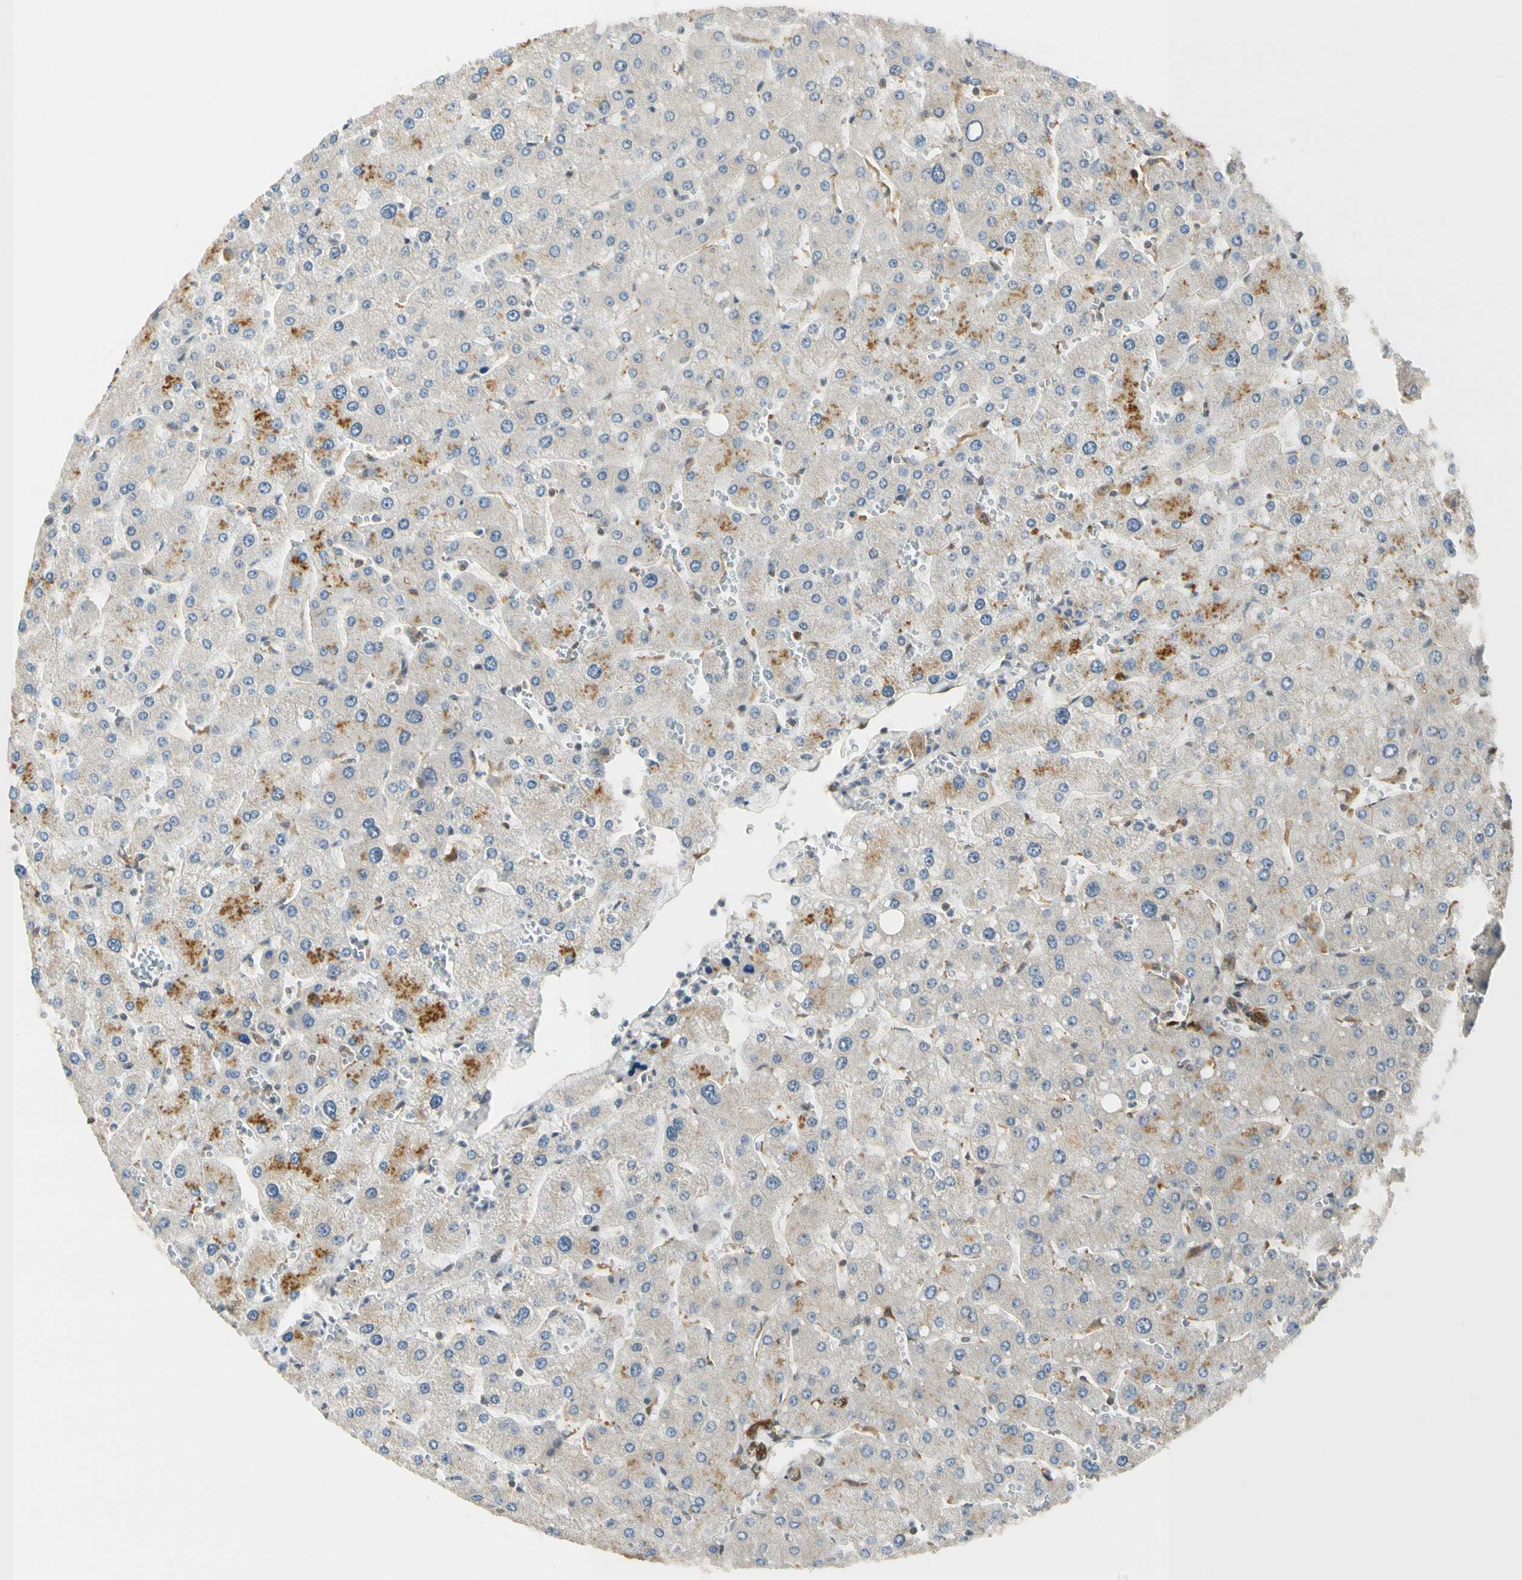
{"staining": {"intensity": "moderate", "quantity": "<25%", "location": "cytoplasmic/membranous"}, "tissue": "liver", "cell_type": "Hepatocytes", "image_type": "normal", "snomed": [{"axis": "morphology", "description": "Normal tissue, NOS"}, {"axis": "topography", "description": "Liver"}], "caption": "IHC photomicrograph of unremarkable liver: human liver stained using IHC demonstrates low levels of moderate protein expression localized specifically in the cytoplasmic/membranous of hepatocytes, appearing as a cytoplasmic/membranous brown color.", "gene": "RASGRF1", "patient": {"sex": "male", "age": 55}}